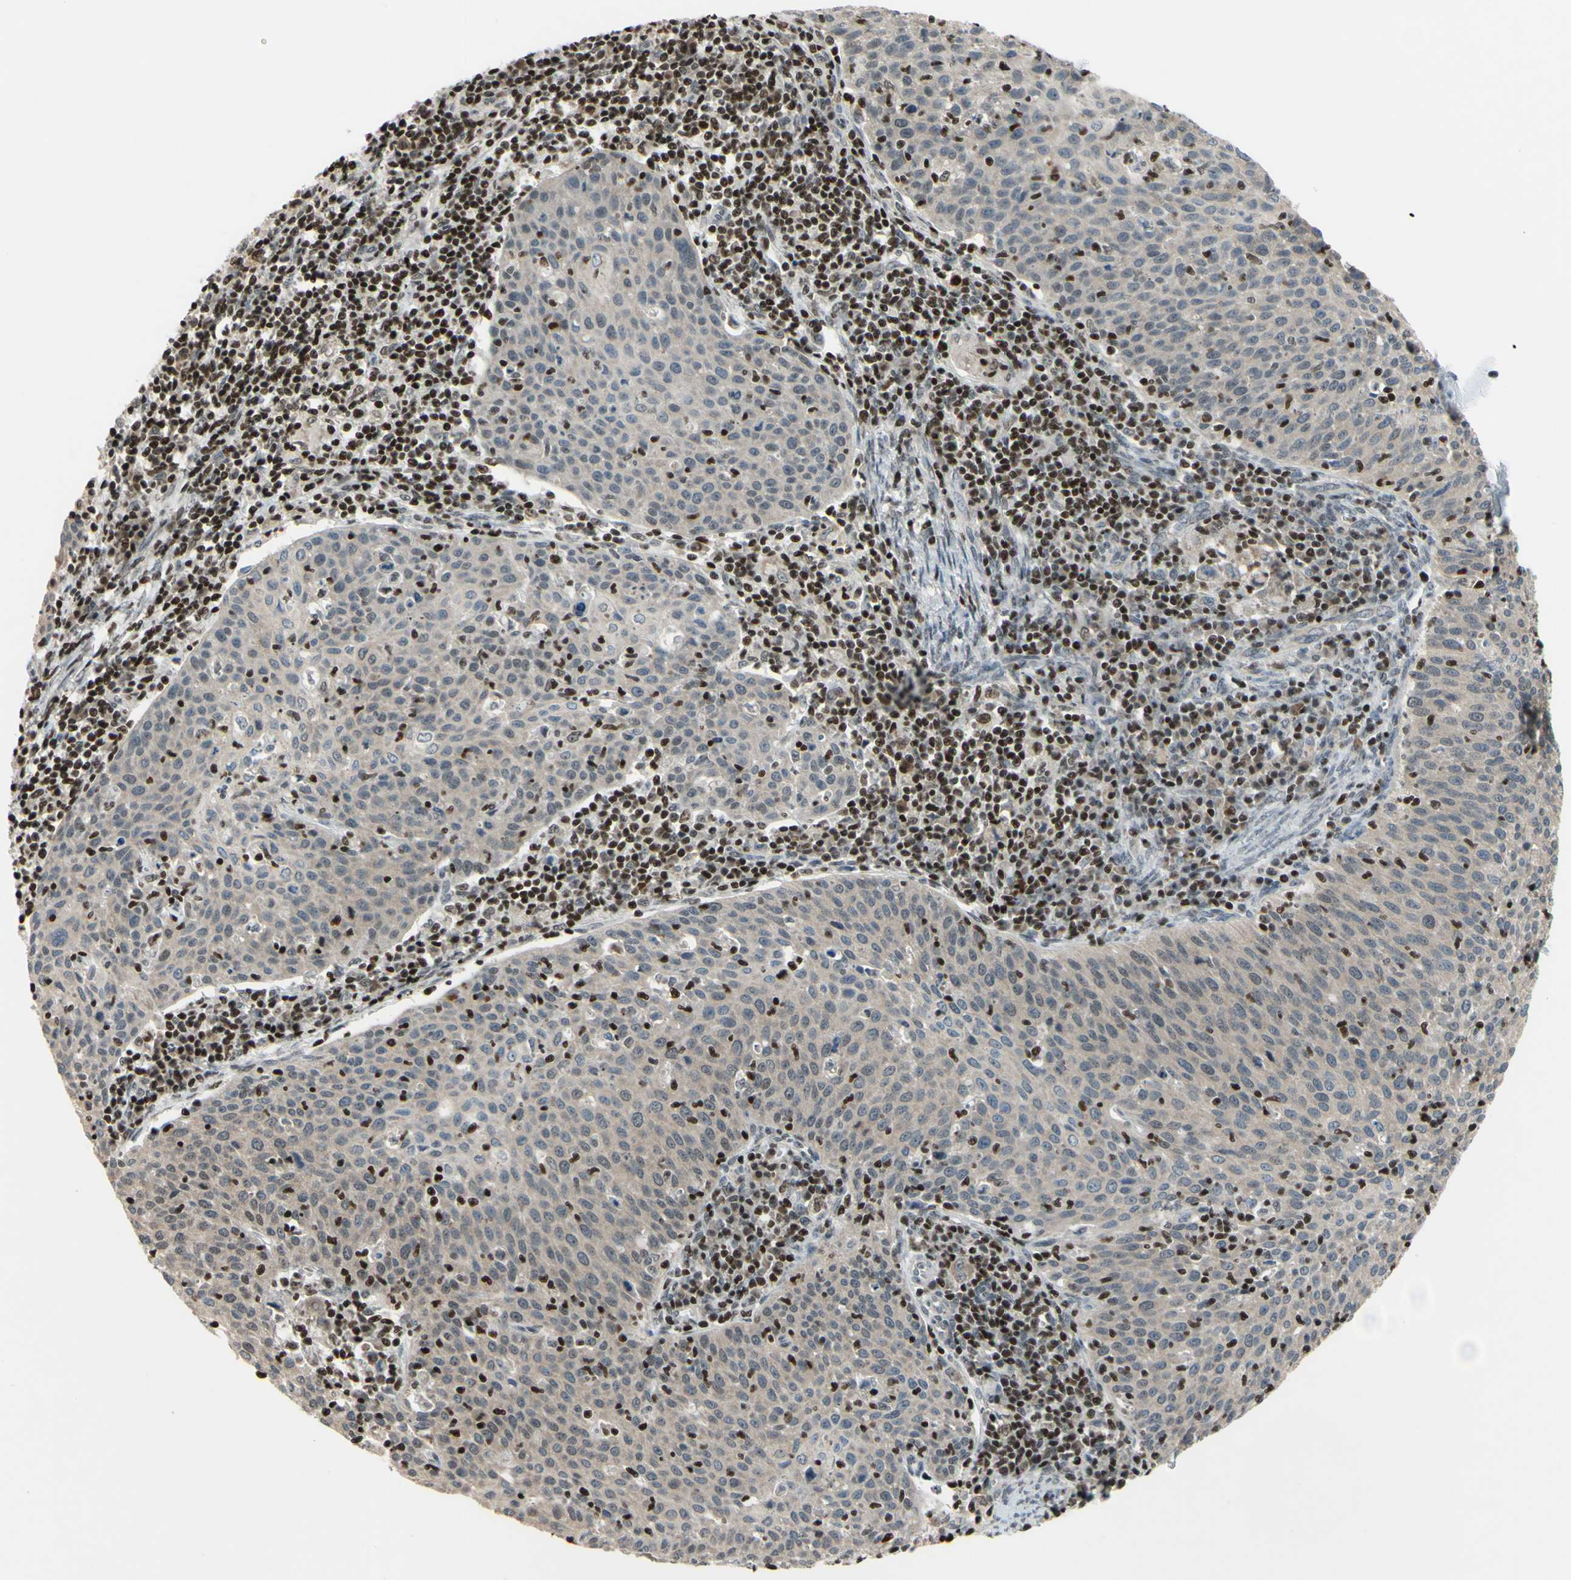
{"staining": {"intensity": "weak", "quantity": ">75%", "location": "cytoplasmic/membranous"}, "tissue": "cervical cancer", "cell_type": "Tumor cells", "image_type": "cancer", "snomed": [{"axis": "morphology", "description": "Squamous cell carcinoma, NOS"}, {"axis": "topography", "description": "Cervix"}], "caption": "Immunohistochemistry photomicrograph of neoplastic tissue: human cervical squamous cell carcinoma stained using immunohistochemistry (IHC) demonstrates low levels of weak protein expression localized specifically in the cytoplasmic/membranous of tumor cells, appearing as a cytoplasmic/membranous brown color.", "gene": "SP4", "patient": {"sex": "female", "age": 38}}